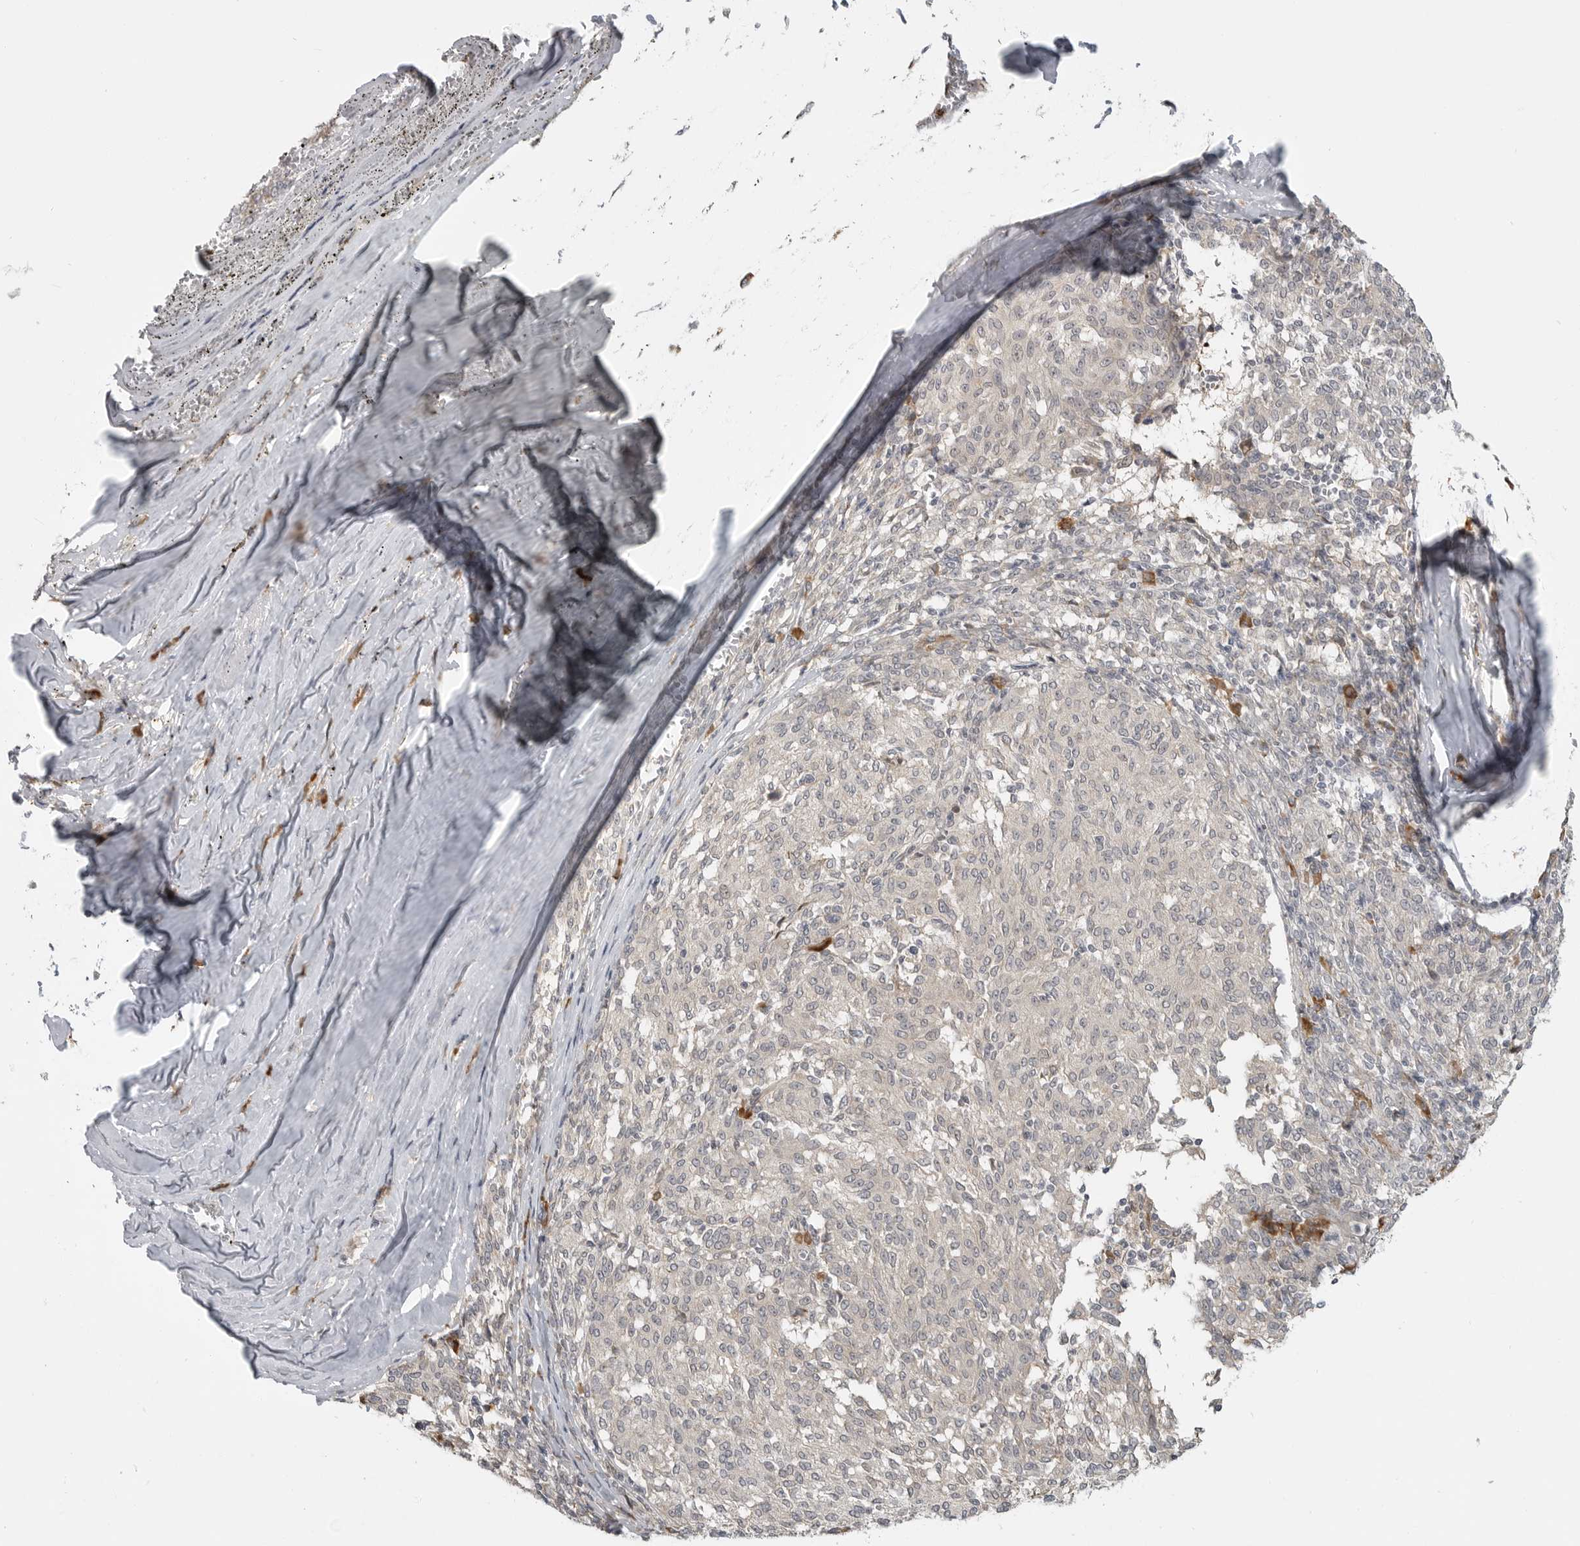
{"staining": {"intensity": "negative", "quantity": "none", "location": "none"}, "tissue": "melanoma", "cell_type": "Tumor cells", "image_type": "cancer", "snomed": [{"axis": "morphology", "description": "Malignant melanoma, NOS"}, {"axis": "topography", "description": "Skin"}], "caption": "An immunohistochemistry (IHC) image of melanoma is shown. There is no staining in tumor cells of melanoma.", "gene": "CEP295NL", "patient": {"sex": "female", "age": 72}}